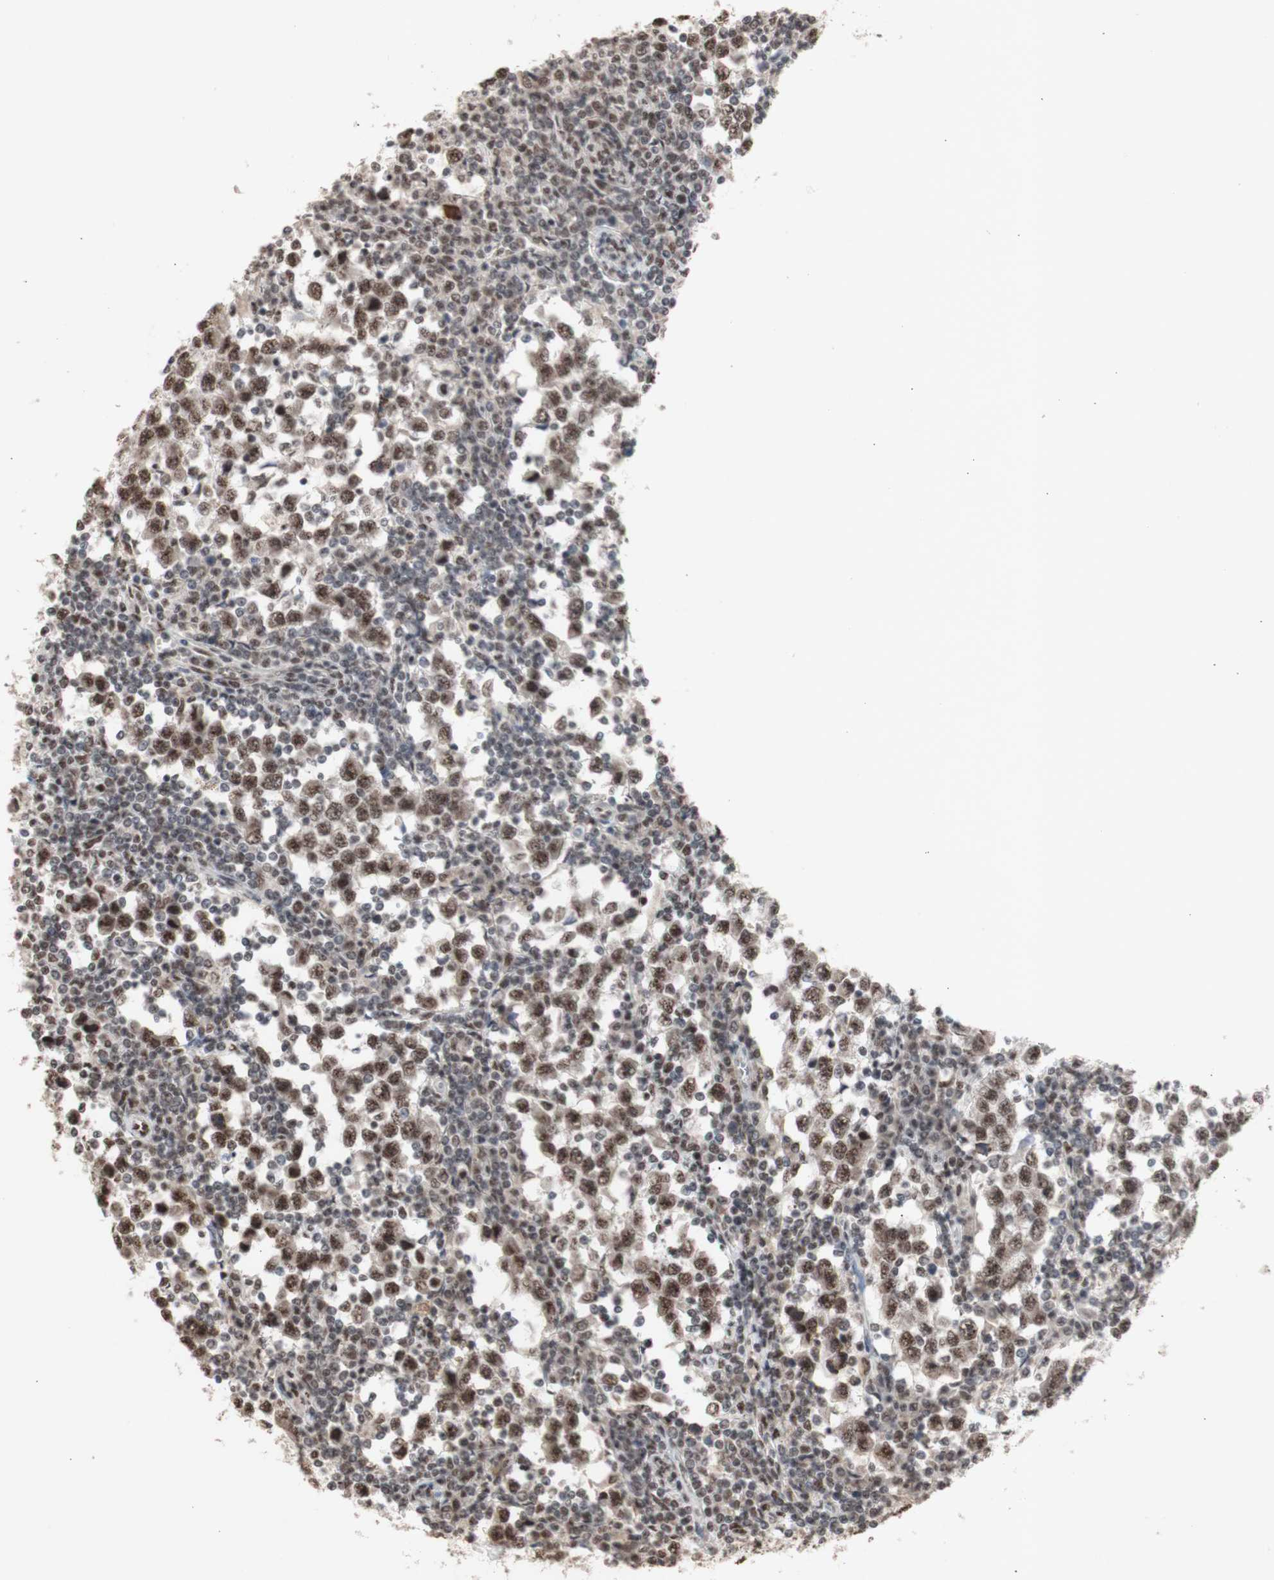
{"staining": {"intensity": "moderate", "quantity": ">75%", "location": "nuclear"}, "tissue": "testis cancer", "cell_type": "Tumor cells", "image_type": "cancer", "snomed": [{"axis": "morphology", "description": "Seminoma, NOS"}, {"axis": "topography", "description": "Testis"}], "caption": "Immunohistochemical staining of human seminoma (testis) displays medium levels of moderate nuclear protein staining in about >75% of tumor cells.", "gene": "SFPQ", "patient": {"sex": "male", "age": 65}}